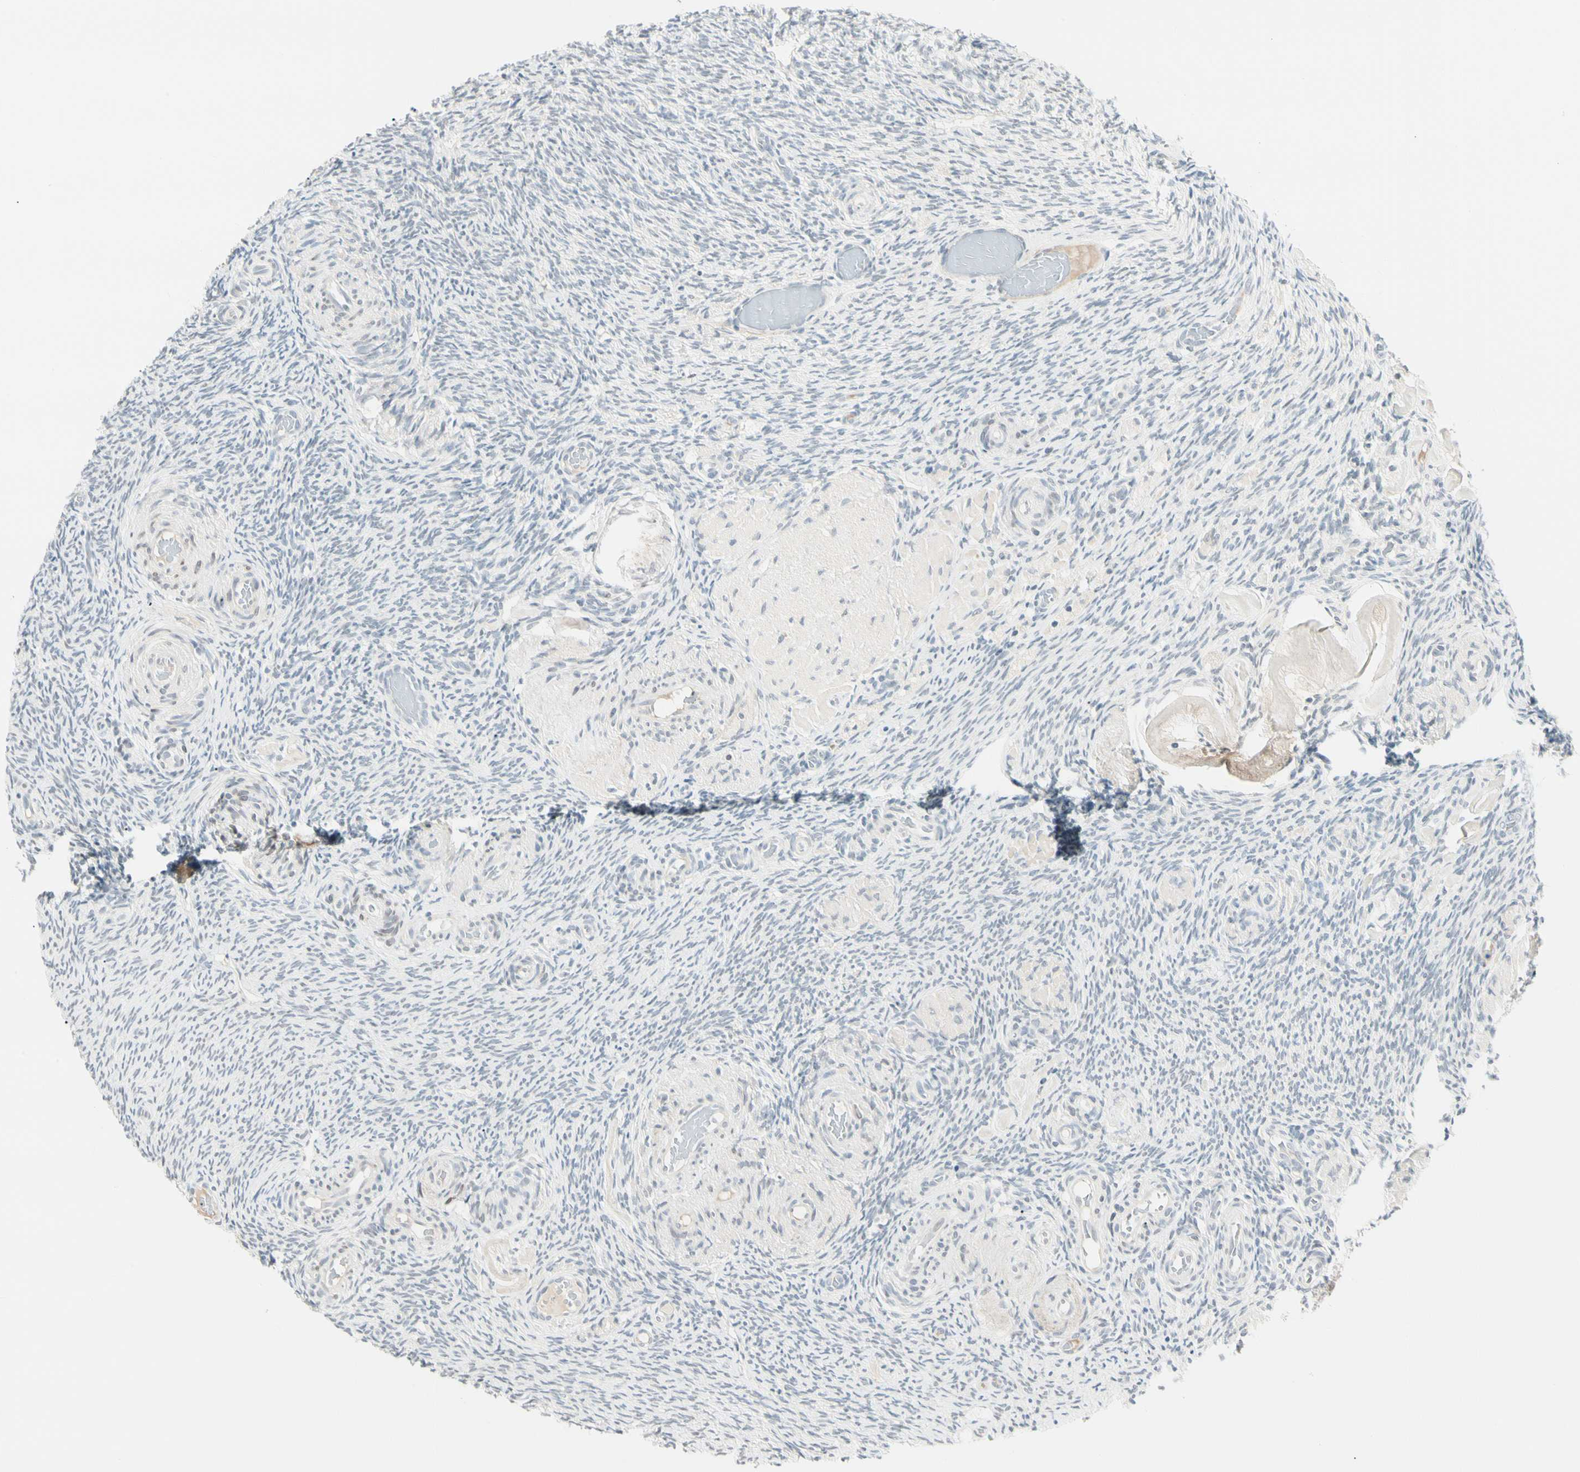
{"staining": {"intensity": "negative", "quantity": "none", "location": "none"}, "tissue": "ovary", "cell_type": "Ovarian stroma cells", "image_type": "normal", "snomed": [{"axis": "morphology", "description": "Normal tissue, NOS"}, {"axis": "topography", "description": "Ovary"}], "caption": "High power microscopy photomicrograph of an immunohistochemistry (IHC) photomicrograph of benign ovary, revealing no significant expression in ovarian stroma cells.", "gene": "ASPN", "patient": {"sex": "female", "age": 60}}